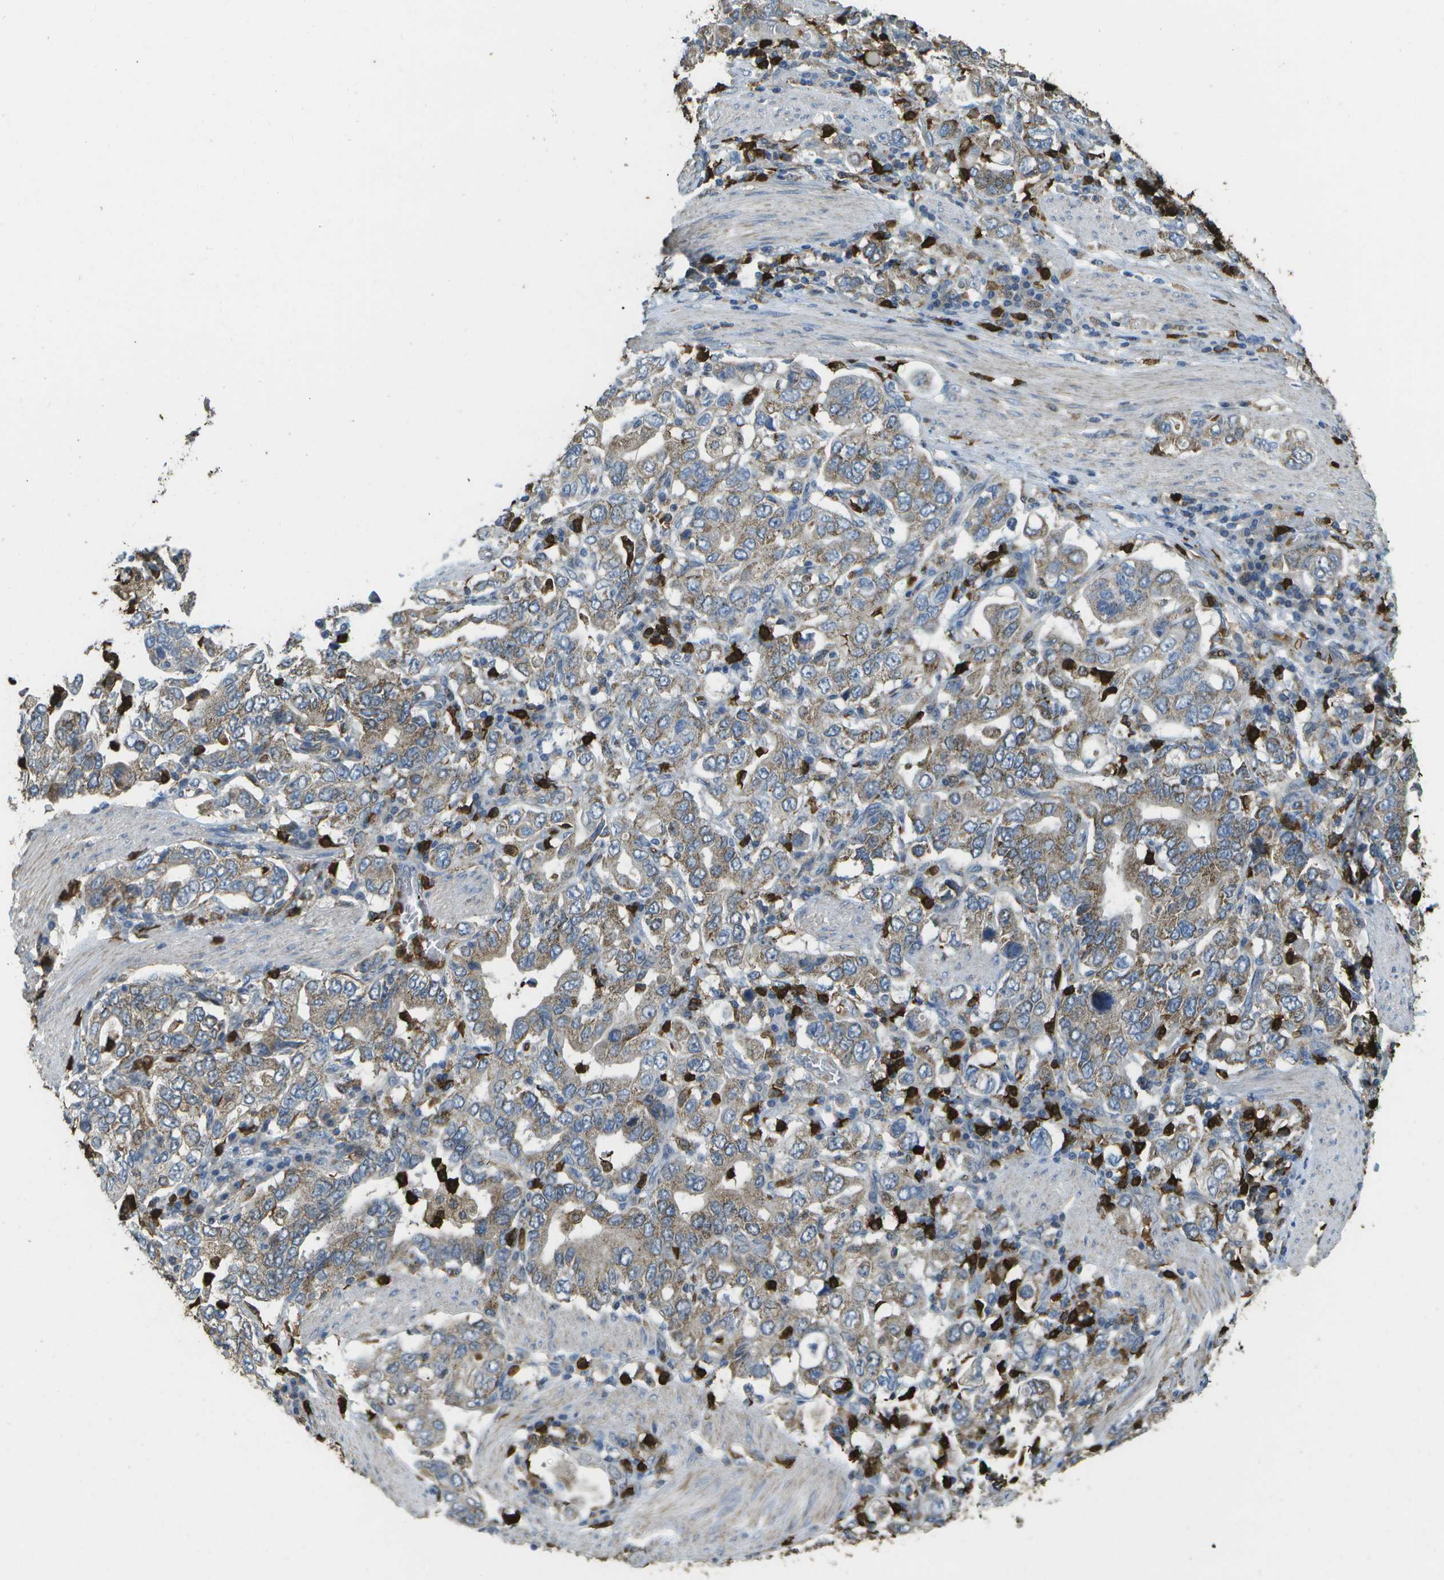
{"staining": {"intensity": "weak", "quantity": "25%-75%", "location": "cytoplasmic/membranous"}, "tissue": "stomach cancer", "cell_type": "Tumor cells", "image_type": "cancer", "snomed": [{"axis": "morphology", "description": "Adenocarcinoma, NOS"}, {"axis": "topography", "description": "Stomach, upper"}], "caption": "Immunohistochemistry (IHC) of human stomach adenocarcinoma shows low levels of weak cytoplasmic/membranous staining in approximately 25%-75% of tumor cells.", "gene": "CACHD1", "patient": {"sex": "male", "age": 62}}